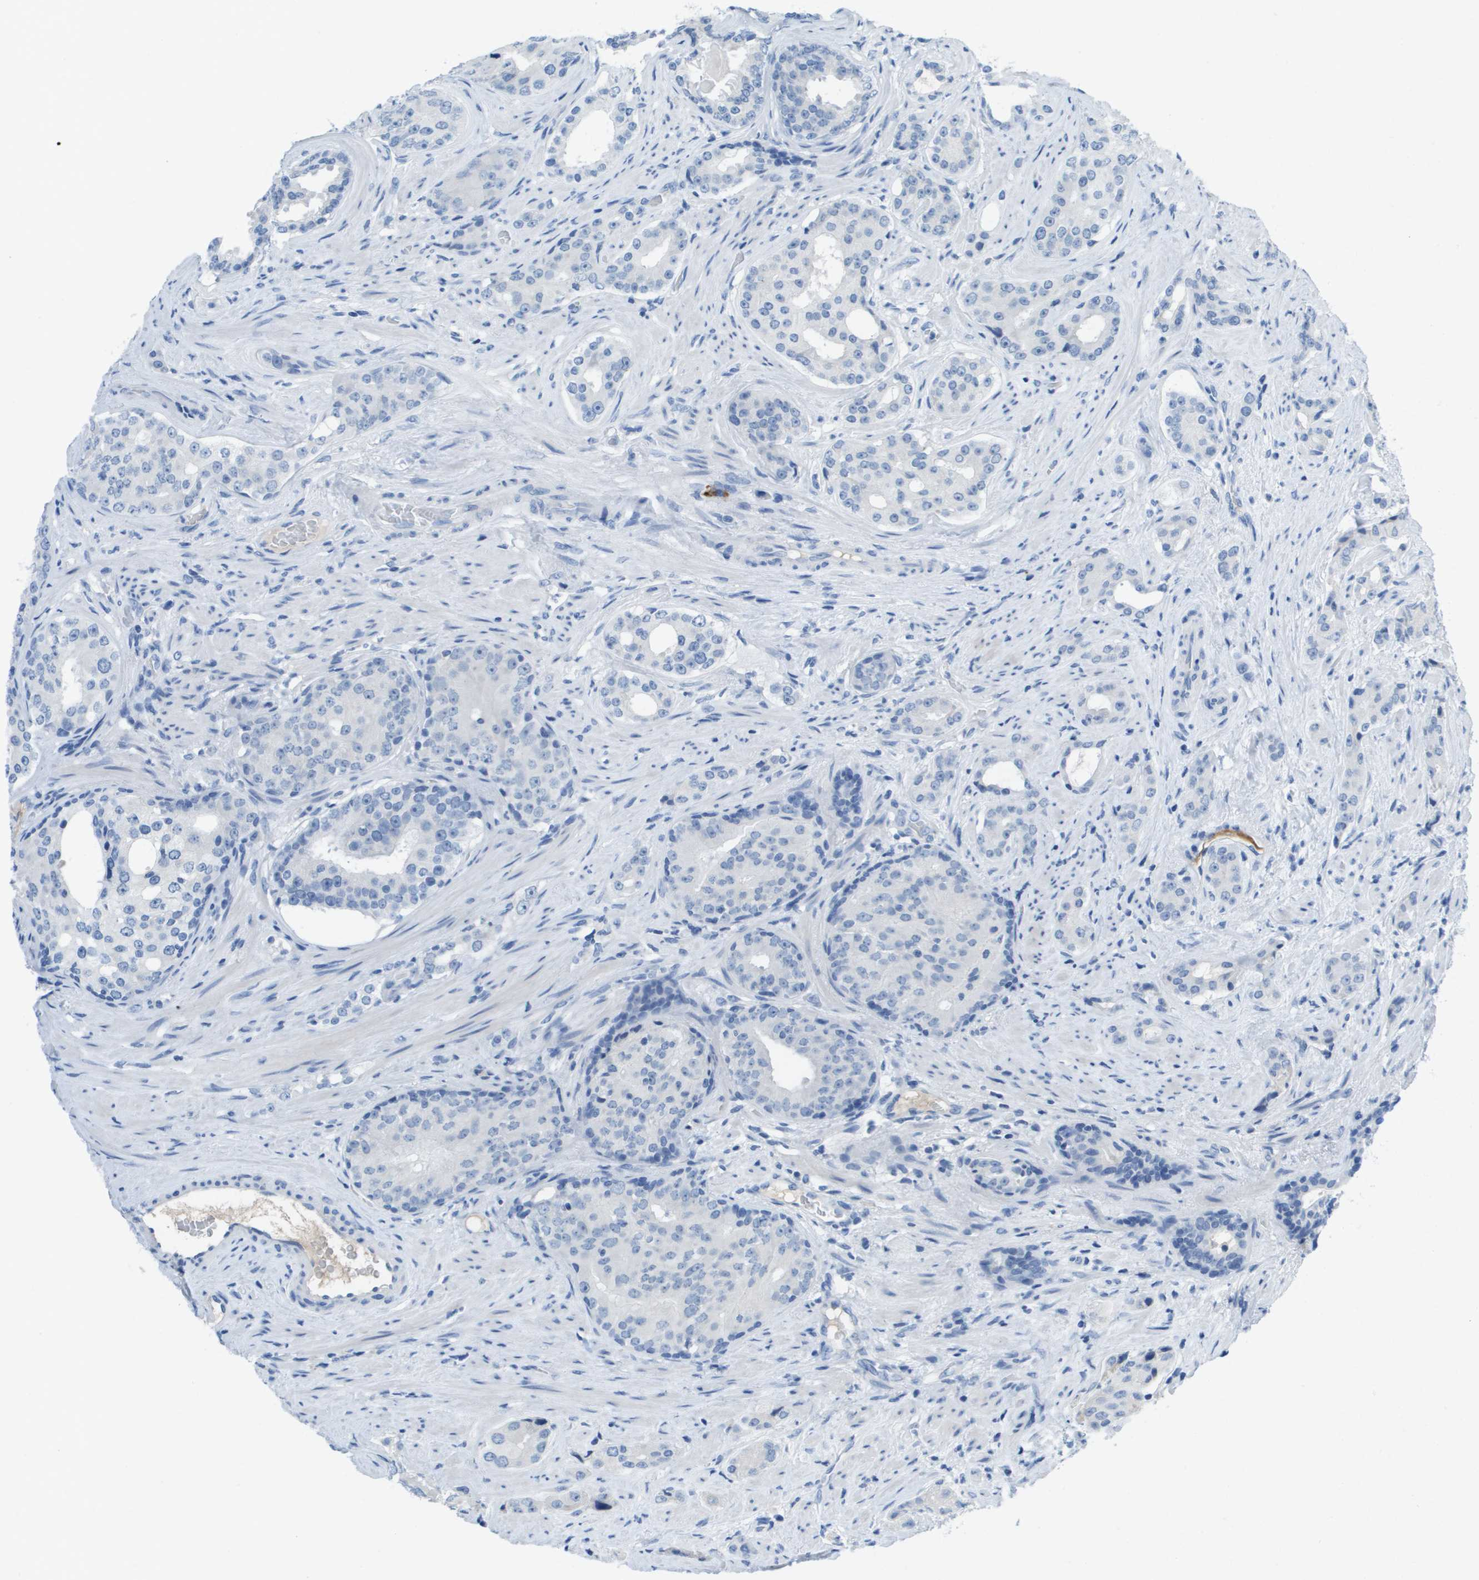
{"staining": {"intensity": "negative", "quantity": "none", "location": "none"}, "tissue": "prostate cancer", "cell_type": "Tumor cells", "image_type": "cancer", "snomed": [{"axis": "morphology", "description": "Adenocarcinoma, High grade"}, {"axis": "topography", "description": "Prostate"}], "caption": "DAB immunohistochemical staining of adenocarcinoma (high-grade) (prostate) shows no significant staining in tumor cells.", "gene": "GPR18", "patient": {"sex": "male", "age": 71}}